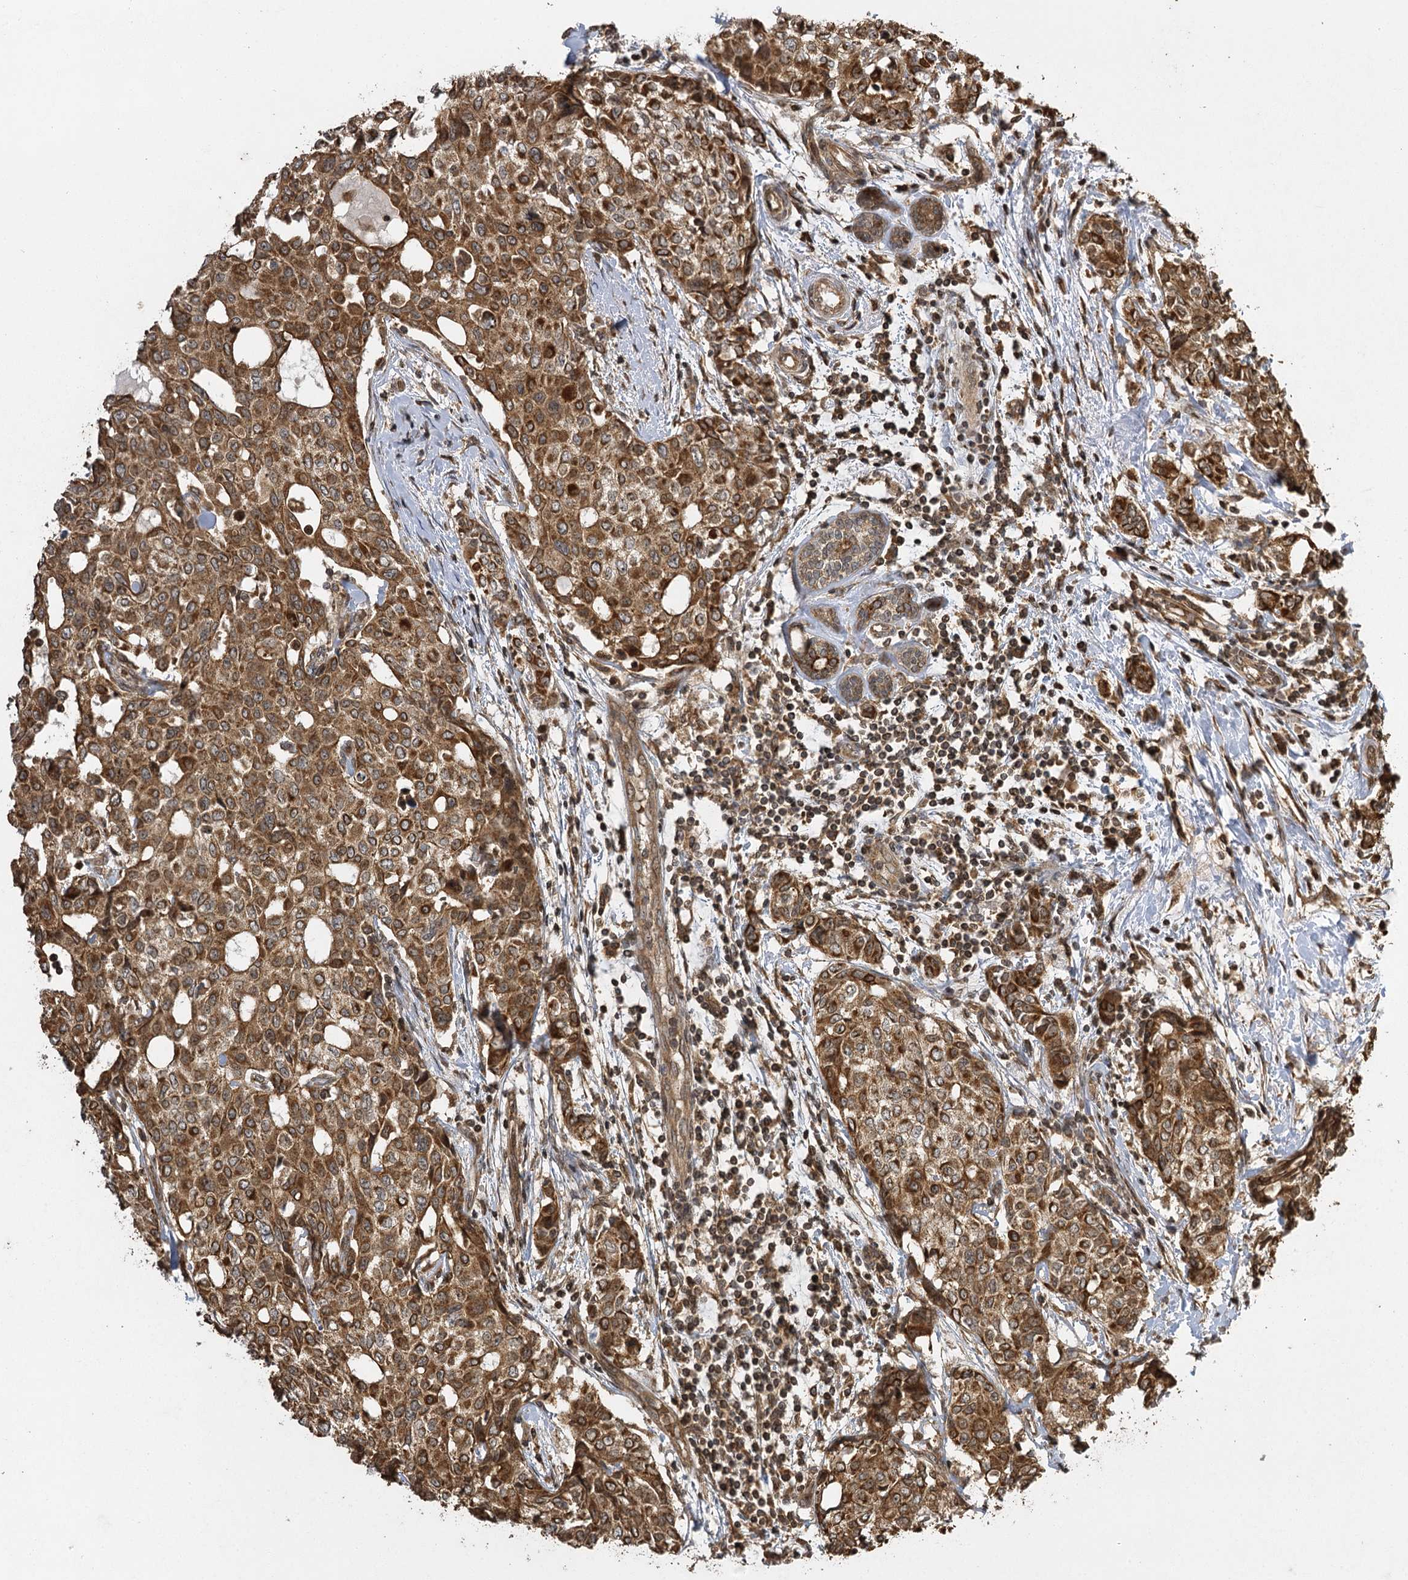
{"staining": {"intensity": "moderate", "quantity": ">75%", "location": "cytoplasmic/membranous"}, "tissue": "breast cancer", "cell_type": "Tumor cells", "image_type": "cancer", "snomed": [{"axis": "morphology", "description": "Lobular carcinoma"}, {"axis": "topography", "description": "Breast"}], "caption": "The image reveals staining of breast cancer (lobular carcinoma), revealing moderate cytoplasmic/membranous protein positivity (brown color) within tumor cells.", "gene": "IL11RA", "patient": {"sex": "female", "age": 51}}